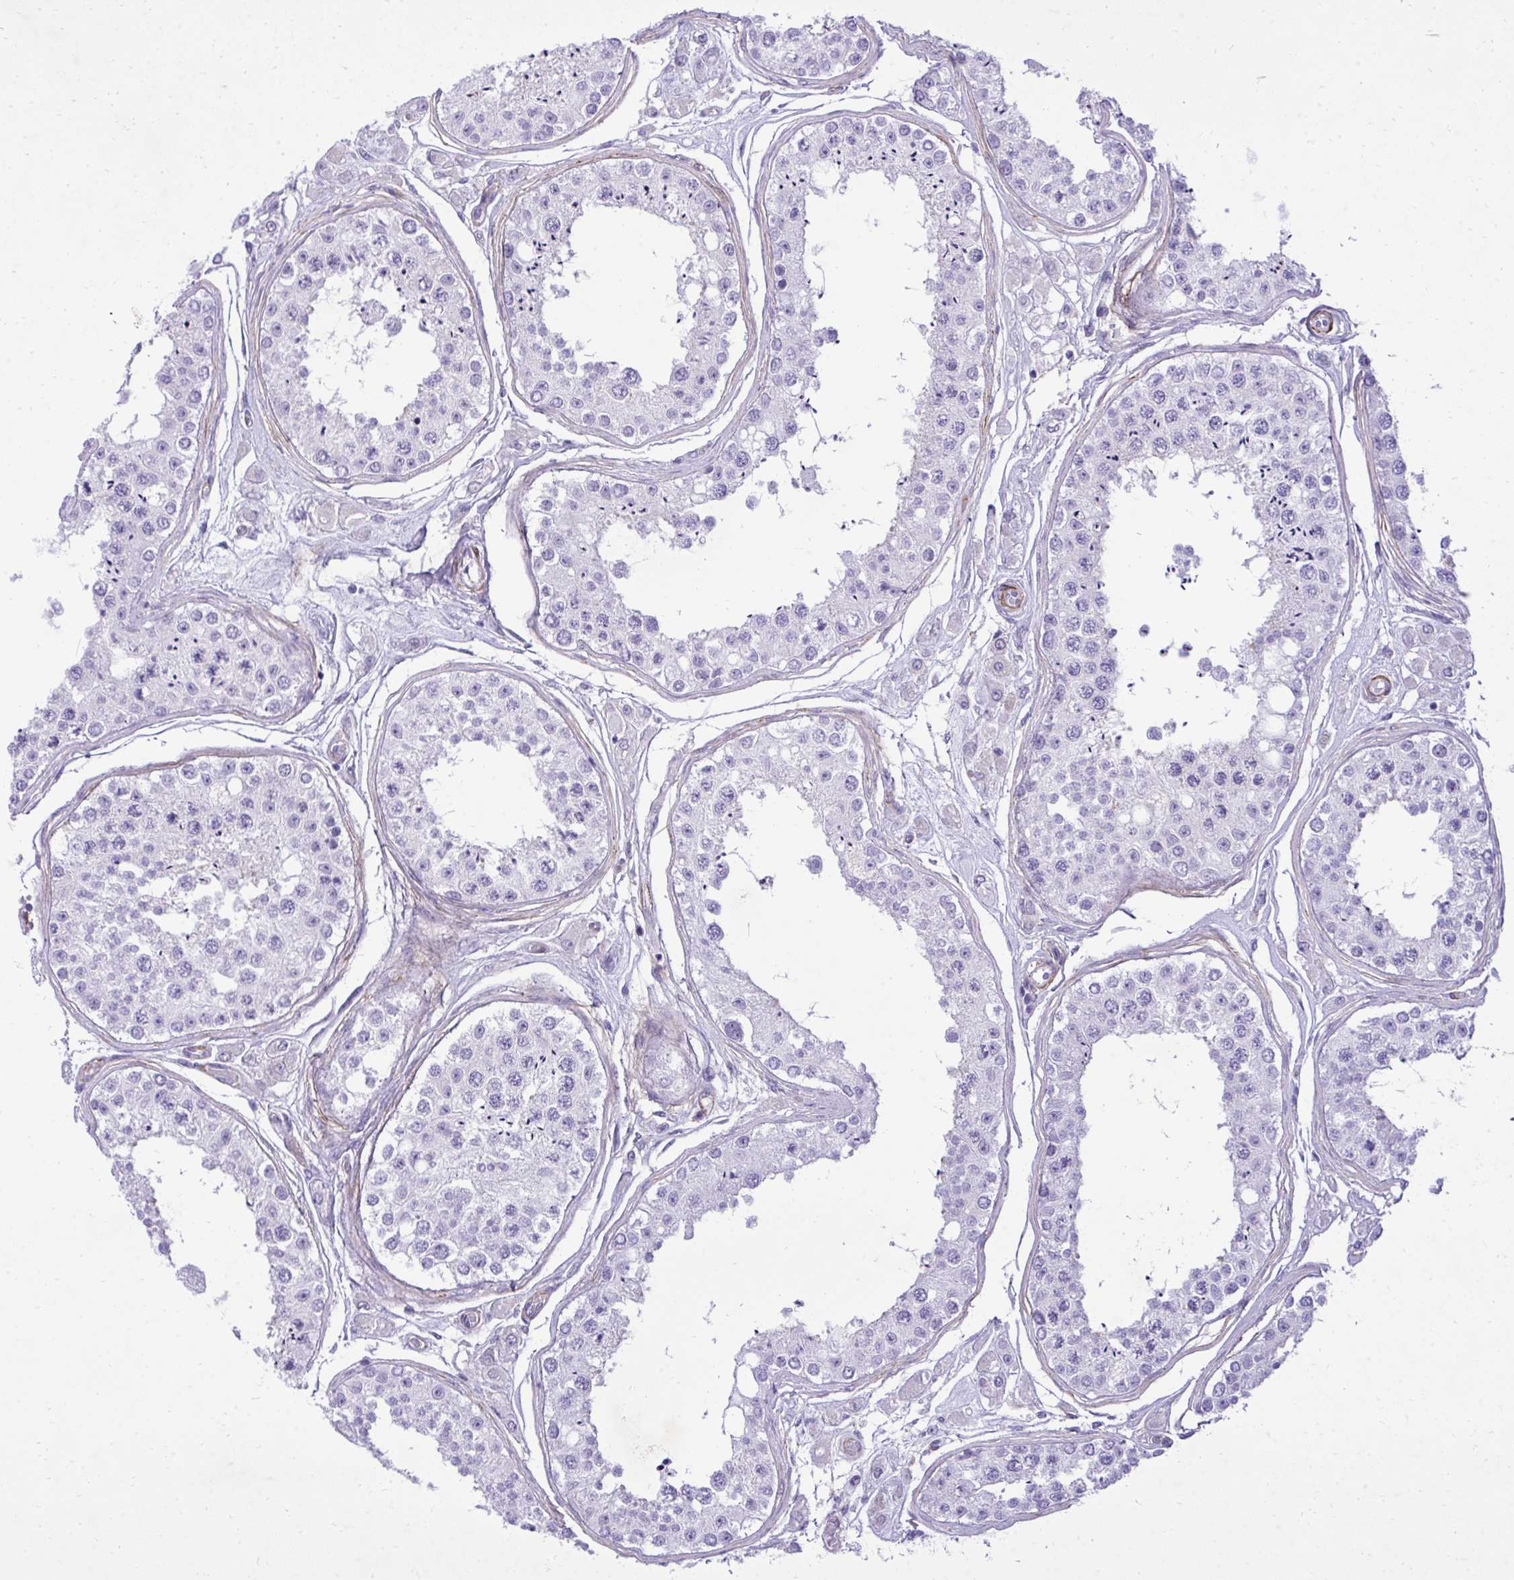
{"staining": {"intensity": "weak", "quantity": "<25%", "location": "nuclear"}, "tissue": "testis", "cell_type": "Cells in seminiferous ducts", "image_type": "normal", "snomed": [{"axis": "morphology", "description": "Normal tissue, NOS"}, {"axis": "topography", "description": "Testis"}], "caption": "Immunohistochemical staining of benign human testis shows no significant staining in cells in seminiferous ducts. (DAB (3,3'-diaminobenzidine) IHC, high magnification).", "gene": "PITPNM3", "patient": {"sex": "male", "age": 25}}